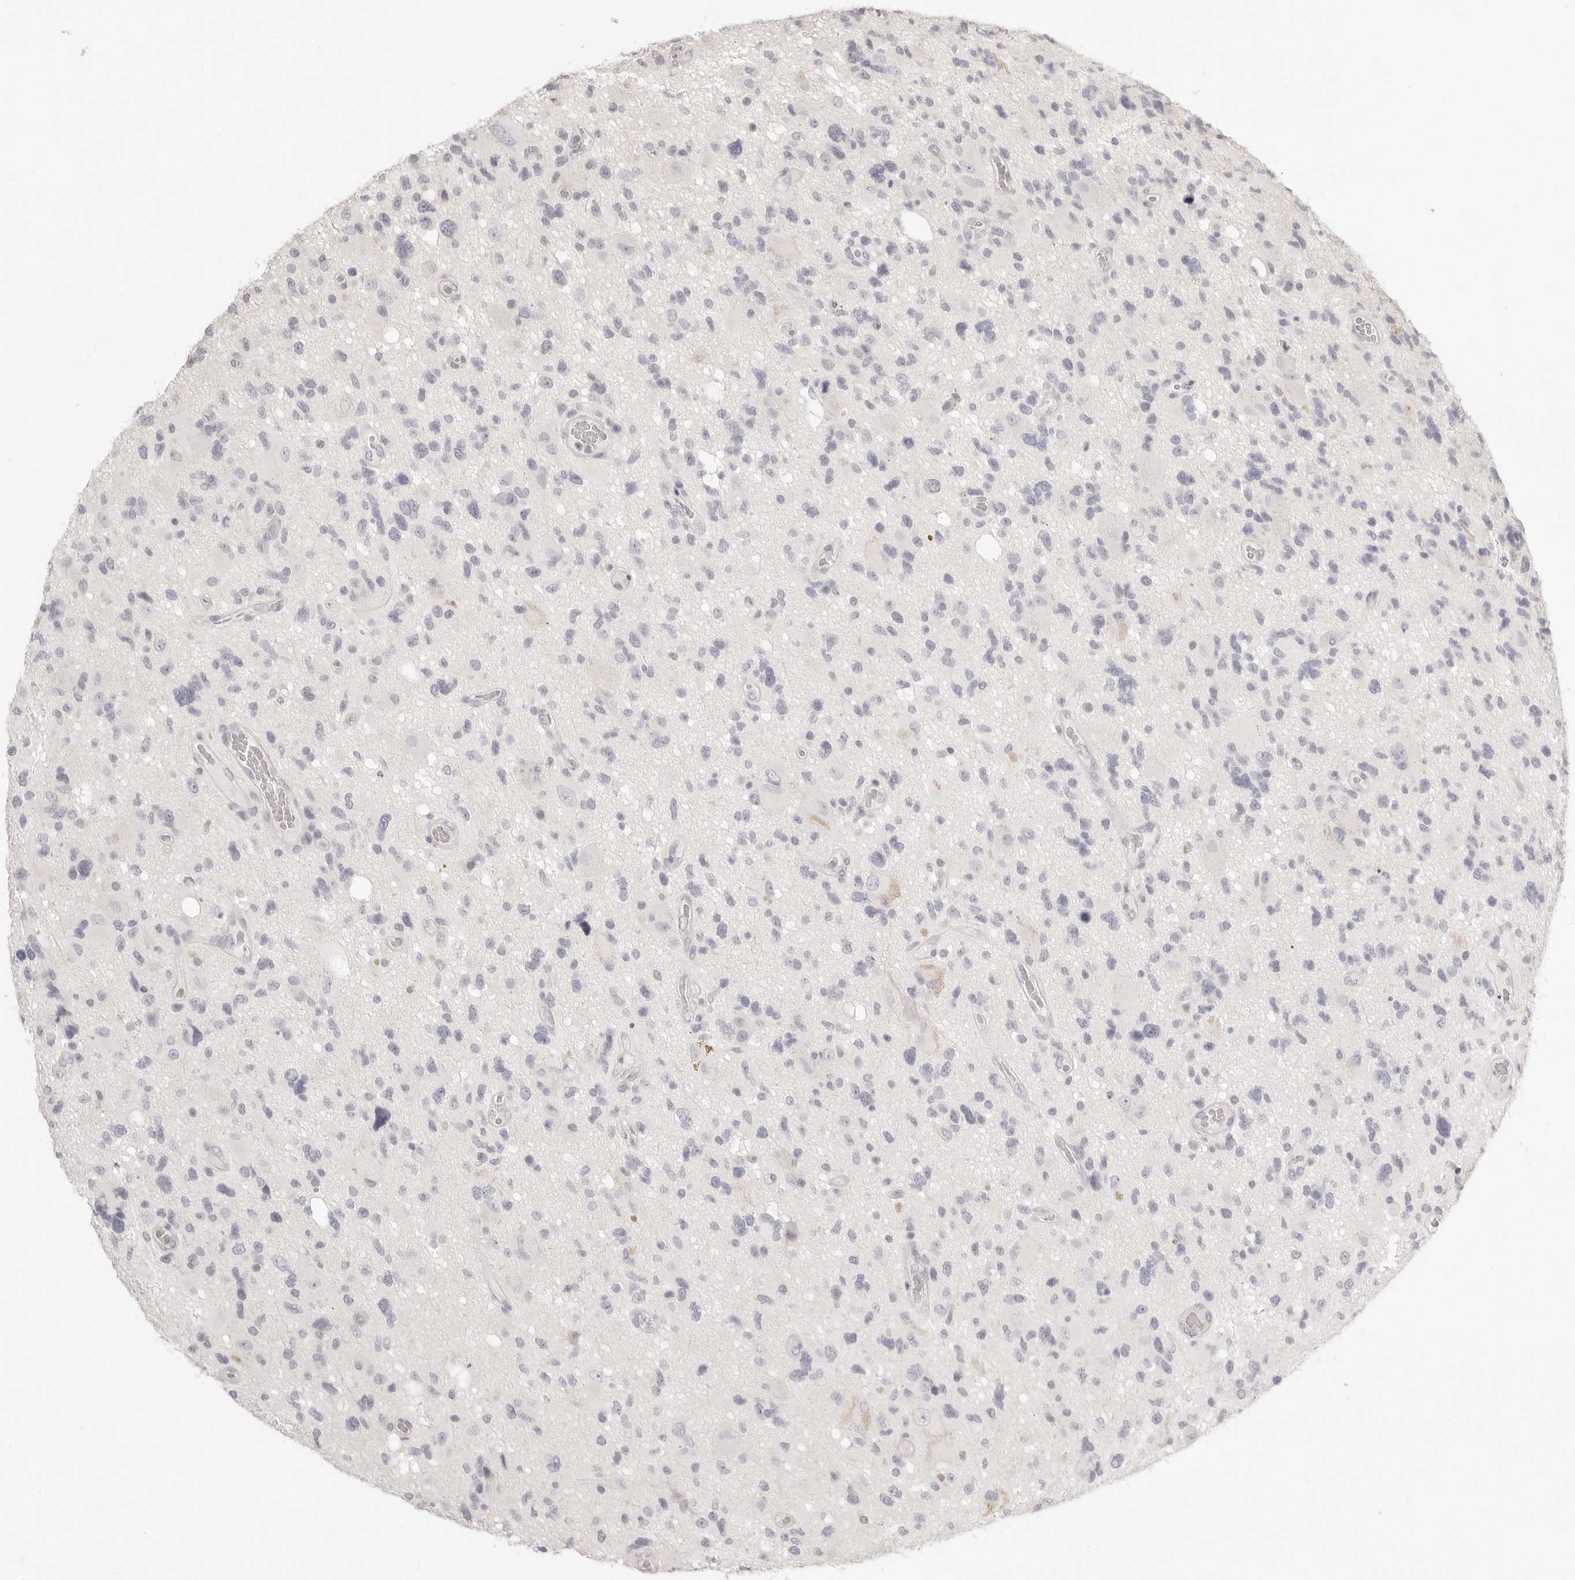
{"staining": {"intensity": "negative", "quantity": "none", "location": "none"}, "tissue": "glioma", "cell_type": "Tumor cells", "image_type": "cancer", "snomed": [{"axis": "morphology", "description": "Glioma, malignant, High grade"}, {"axis": "topography", "description": "Brain"}], "caption": "A high-resolution micrograph shows immunohistochemistry (IHC) staining of malignant glioma (high-grade), which demonstrates no significant expression in tumor cells.", "gene": "FABP1", "patient": {"sex": "male", "age": 33}}